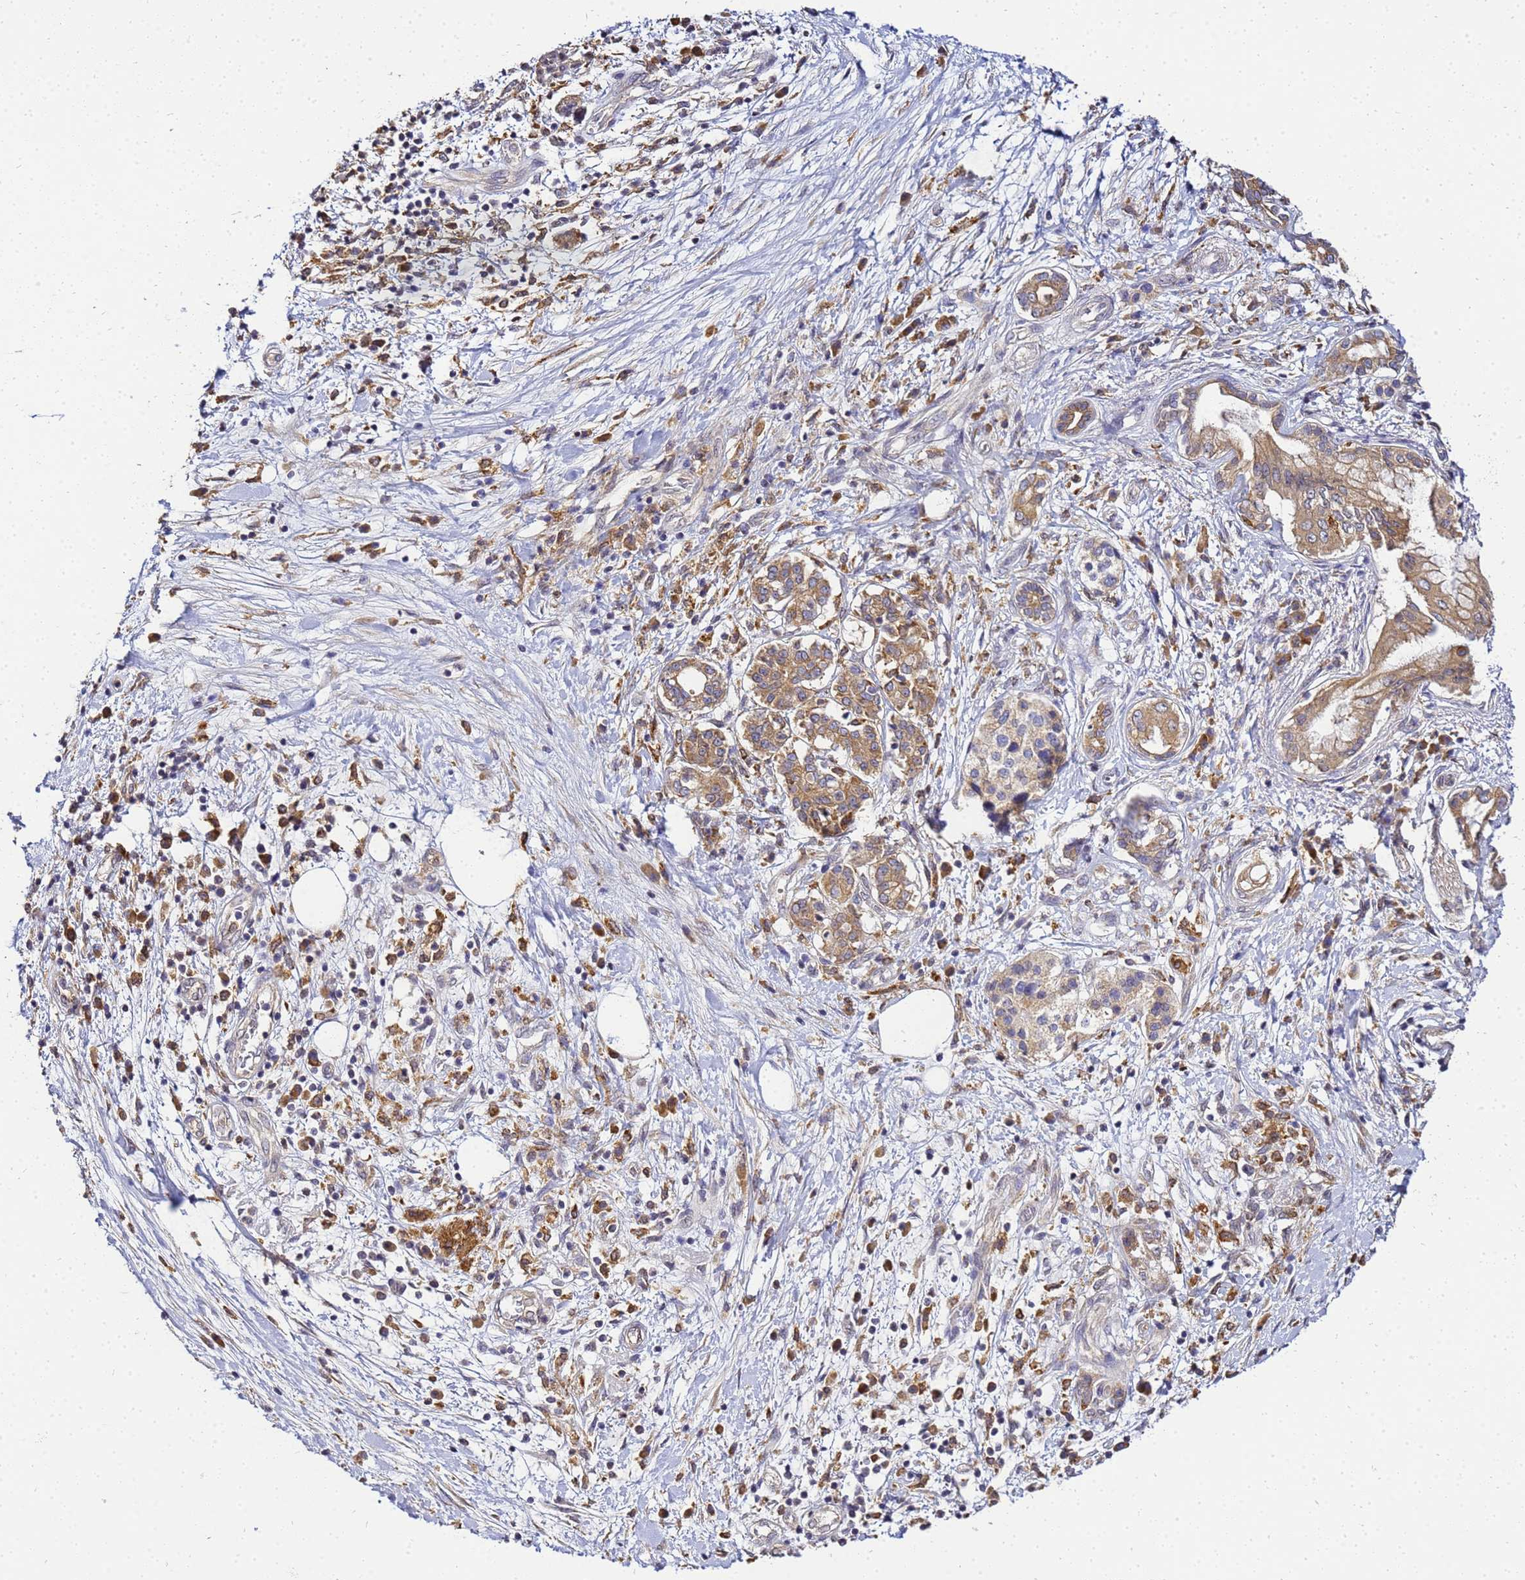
{"staining": {"intensity": "moderate", "quantity": ">75%", "location": "cytoplasmic/membranous"}, "tissue": "pancreatic cancer", "cell_type": "Tumor cells", "image_type": "cancer", "snomed": [{"axis": "morphology", "description": "Adenocarcinoma, NOS"}, {"axis": "topography", "description": "Pancreas"}], "caption": "DAB immunohistochemical staining of pancreatic cancer demonstrates moderate cytoplasmic/membranous protein expression in approximately >75% of tumor cells. (DAB (3,3'-diaminobenzidine) = brown stain, brightfield microscopy at high magnification).", "gene": "ADPGK", "patient": {"sex": "female", "age": 73}}